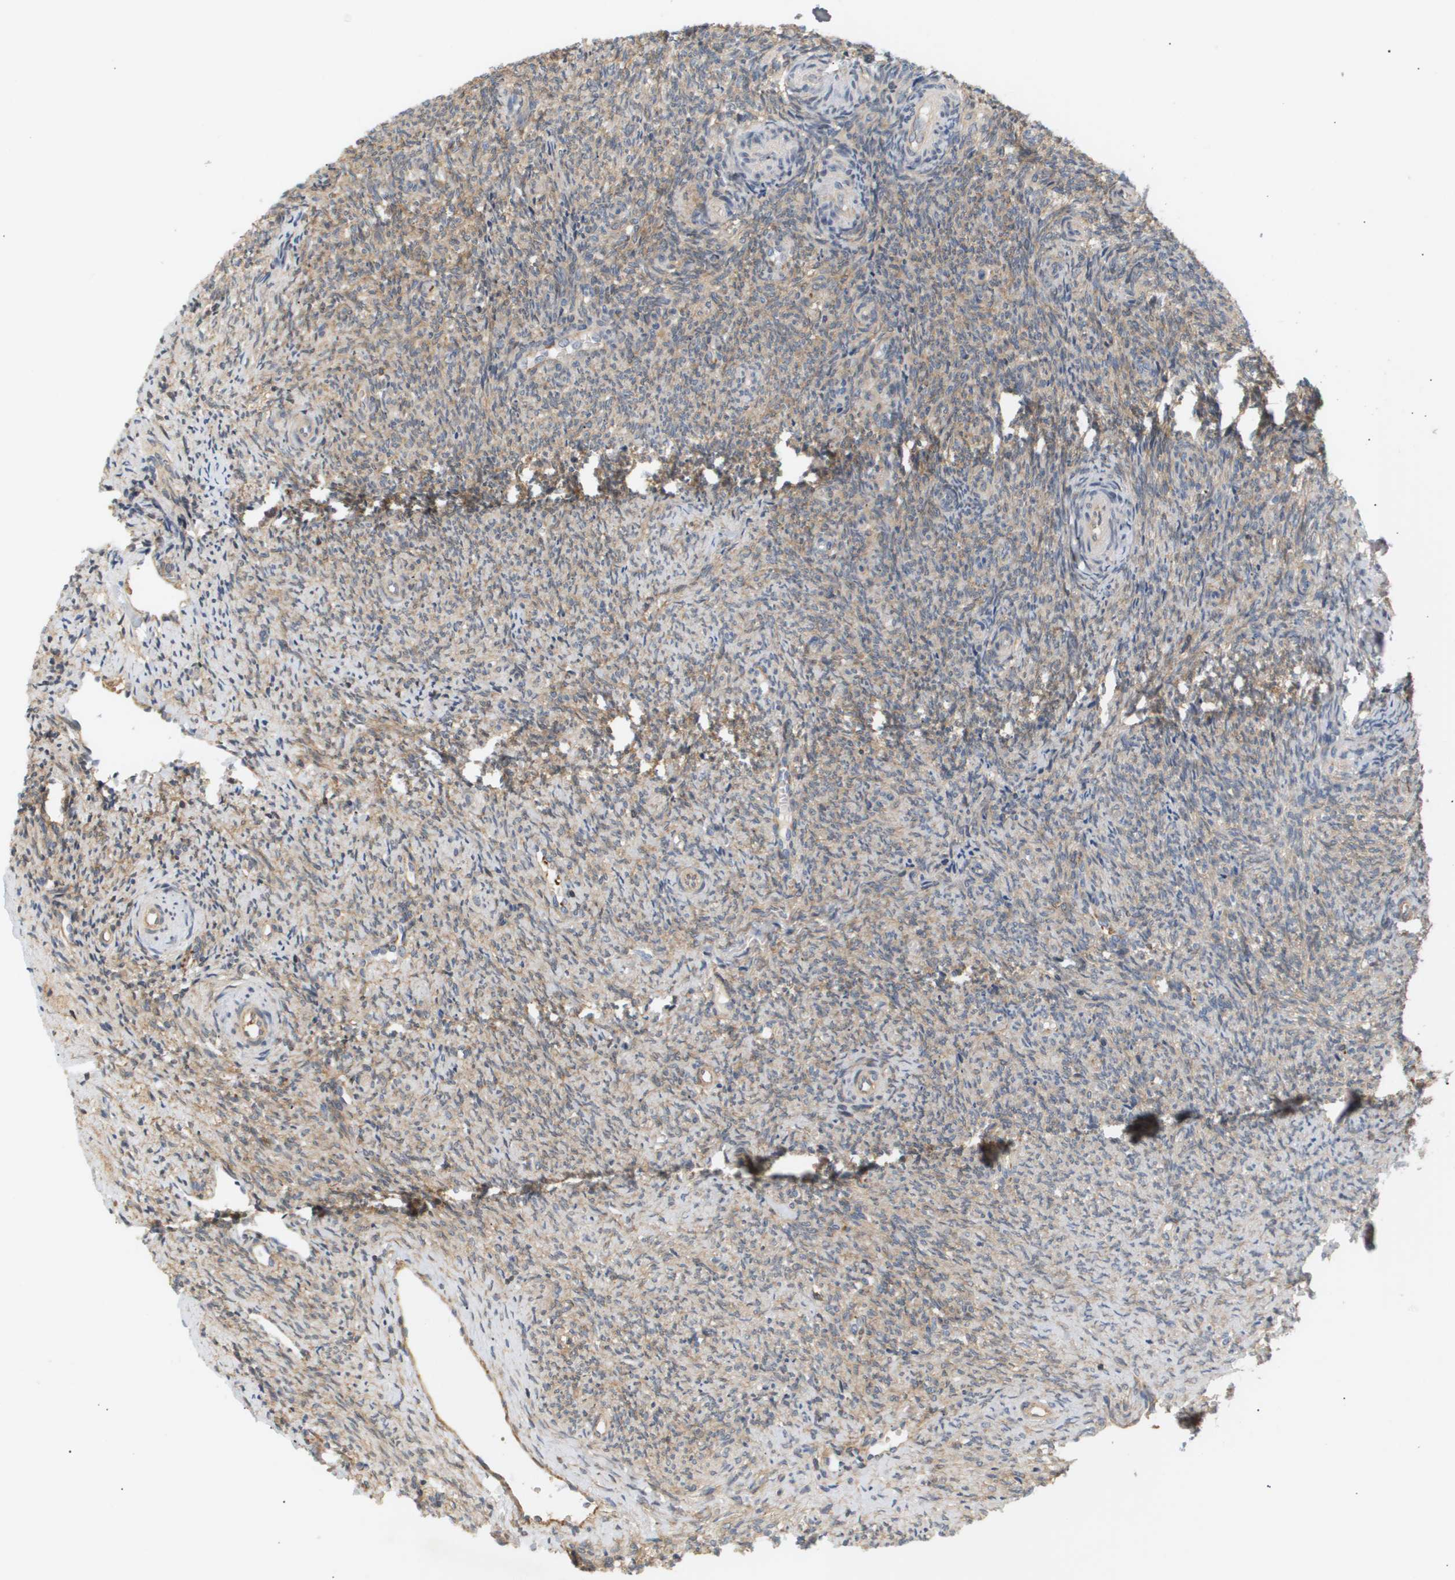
{"staining": {"intensity": "negative", "quantity": "none", "location": "none"}, "tissue": "ovary", "cell_type": "Follicle cells", "image_type": "normal", "snomed": [{"axis": "morphology", "description": "Normal tissue, NOS"}, {"axis": "topography", "description": "Ovary"}], "caption": "Follicle cells show no significant positivity in unremarkable ovary.", "gene": "CORO2B", "patient": {"sex": "female", "age": 41}}